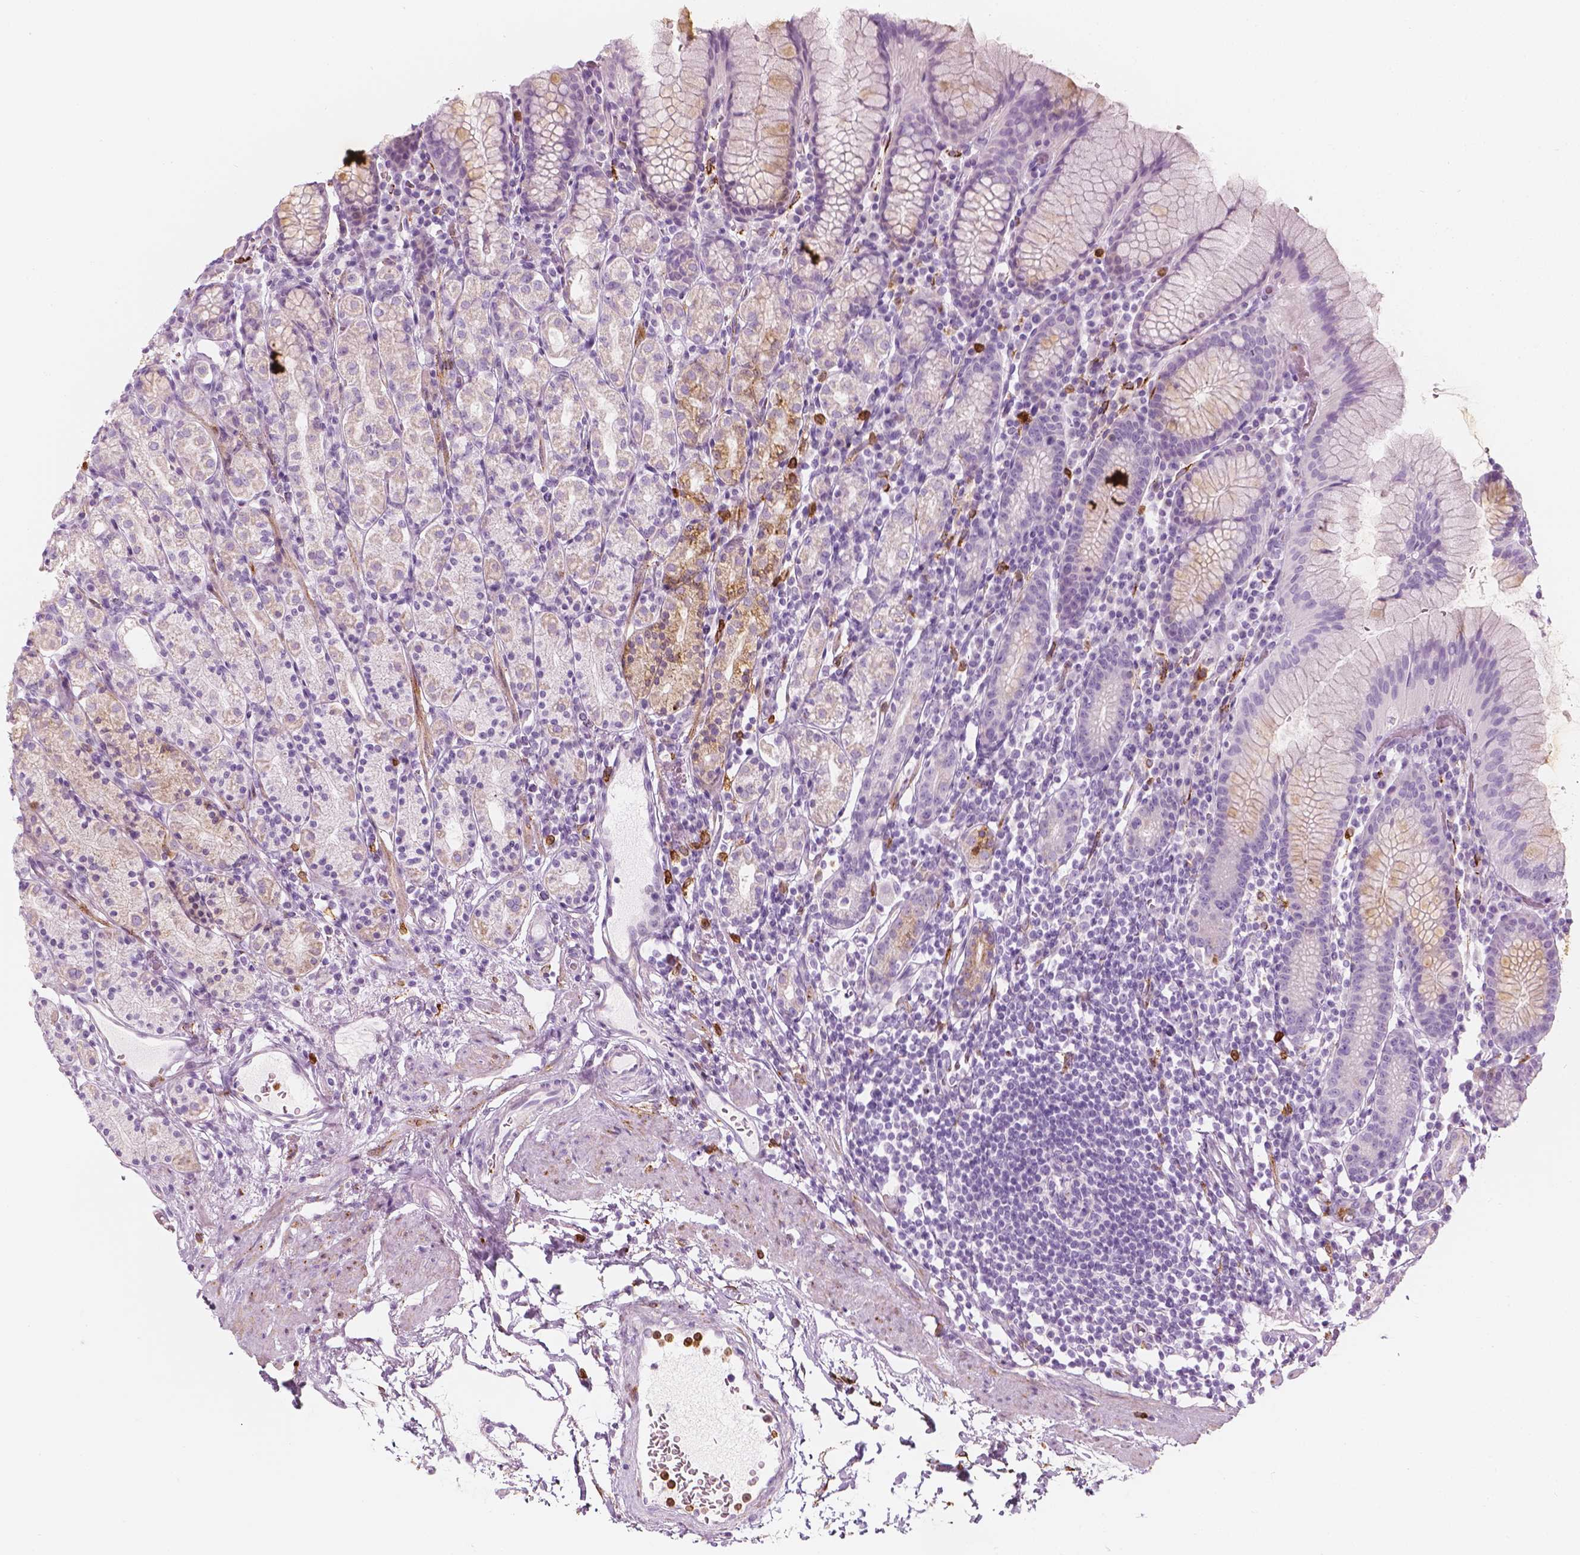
{"staining": {"intensity": "strong", "quantity": "<25%", "location": "cytoplasmic/membranous"}, "tissue": "stomach", "cell_type": "Glandular cells", "image_type": "normal", "snomed": [{"axis": "morphology", "description": "Normal tissue, NOS"}, {"axis": "topography", "description": "Stomach, upper"}, {"axis": "topography", "description": "Stomach"}], "caption": "Brown immunohistochemical staining in normal stomach demonstrates strong cytoplasmic/membranous expression in about <25% of glandular cells. (DAB (3,3'-diaminobenzidine) = brown stain, brightfield microscopy at high magnification).", "gene": "CES1", "patient": {"sex": "male", "age": 62}}